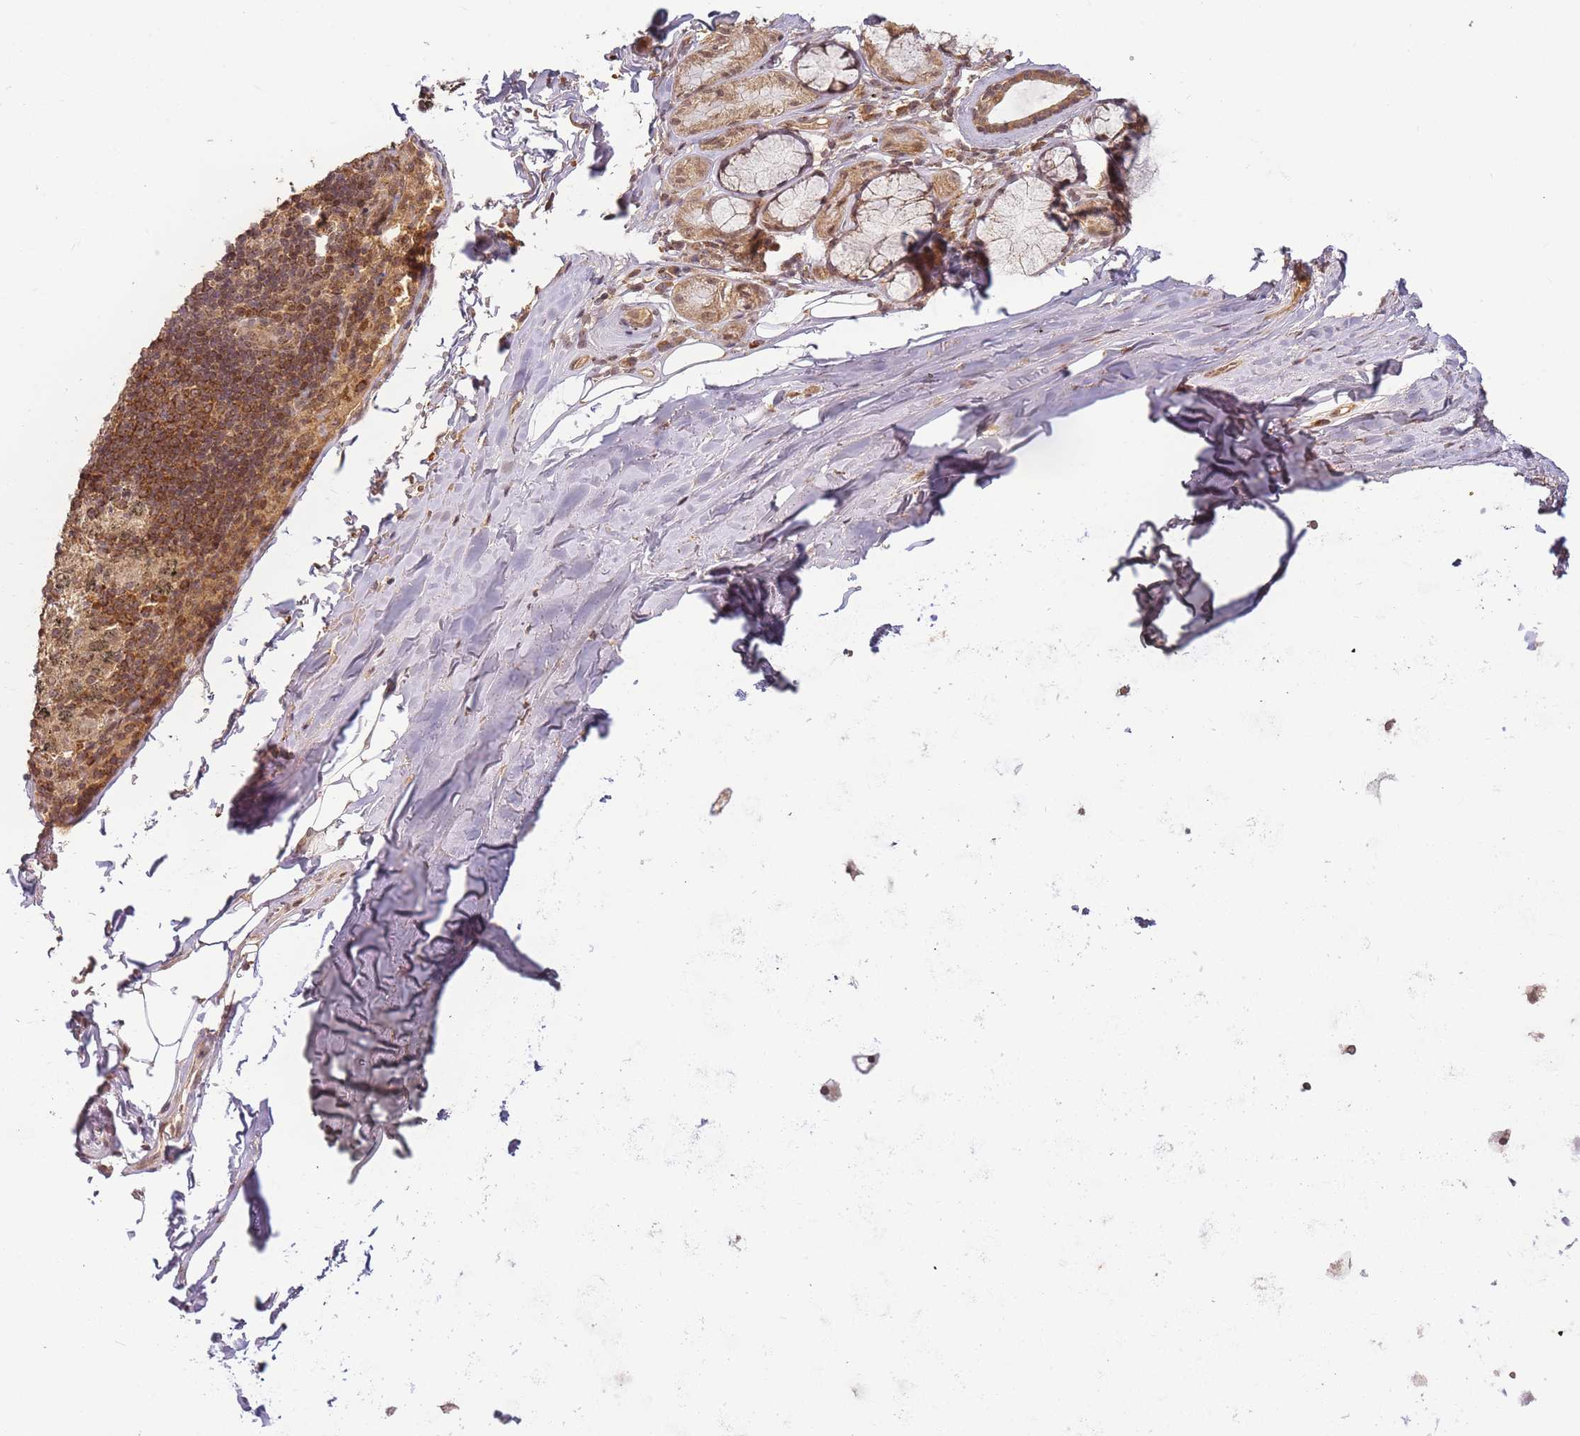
{"staining": {"intensity": "negative", "quantity": "none", "location": "none"}, "tissue": "adipose tissue", "cell_type": "Adipocytes", "image_type": "normal", "snomed": [{"axis": "morphology", "description": "Normal tissue, NOS"}, {"axis": "topography", "description": "Lymph node"}, {"axis": "topography", "description": "Bronchus"}], "caption": "DAB immunohistochemical staining of normal human adipose tissue reveals no significant expression in adipocytes.", "gene": "ZNF497", "patient": {"sex": "male", "age": 63}}